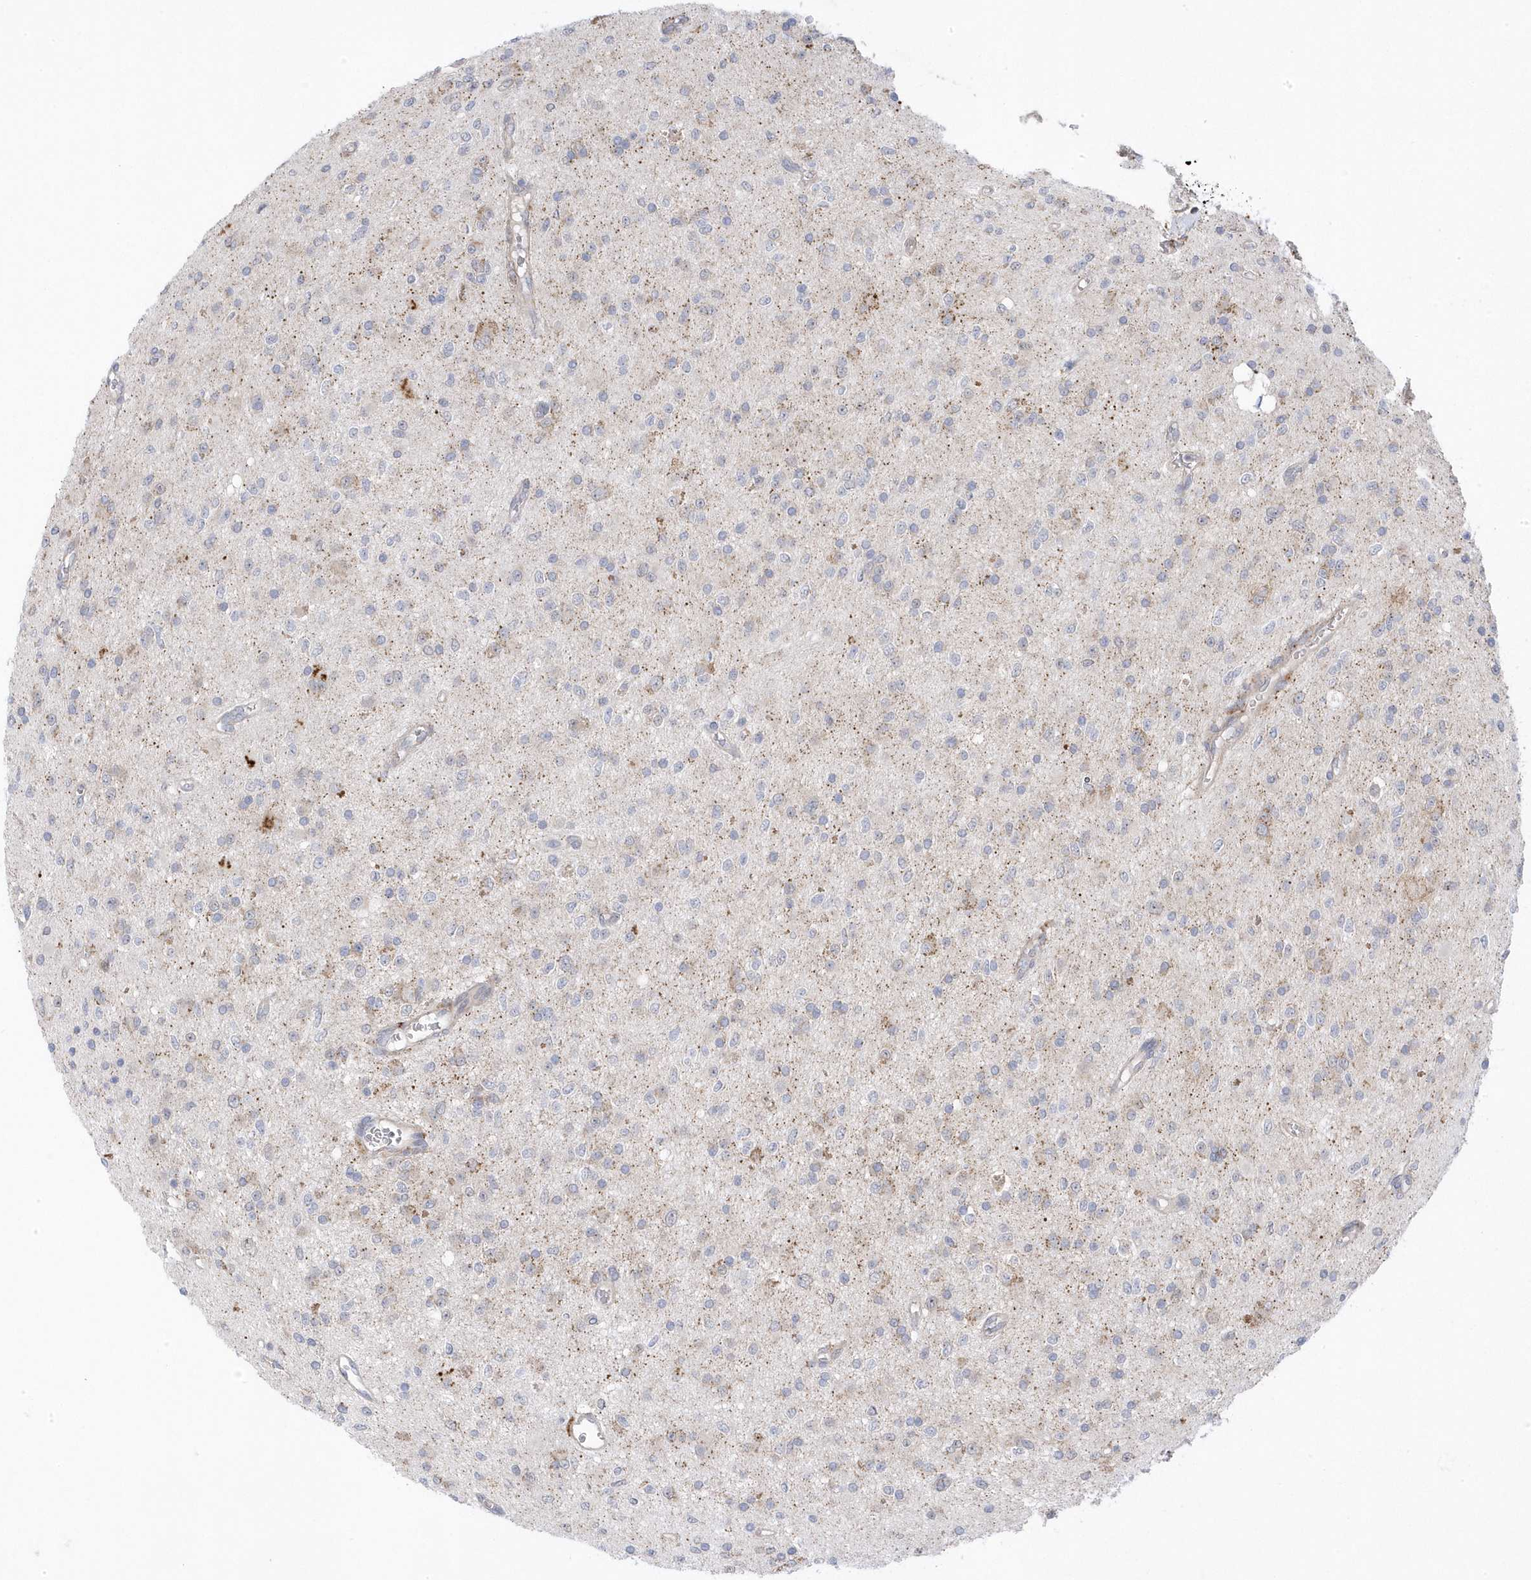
{"staining": {"intensity": "negative", "quantity": "none", "location": "none"}, "tissue": "glioma", "cell_type": "Tumor cells", "image_type": "cancer", "snomed": [{"axis": "morphology", "description": "Glioma, malignant, High grade"}, {"axis": "topography", "description": "Brain"}], "caption": "Tumor cells are negative for protein expression in human malignant high-grade glioma.", "gene": "ANAPC1", "patient": {"sex": "male", "age": 34}}